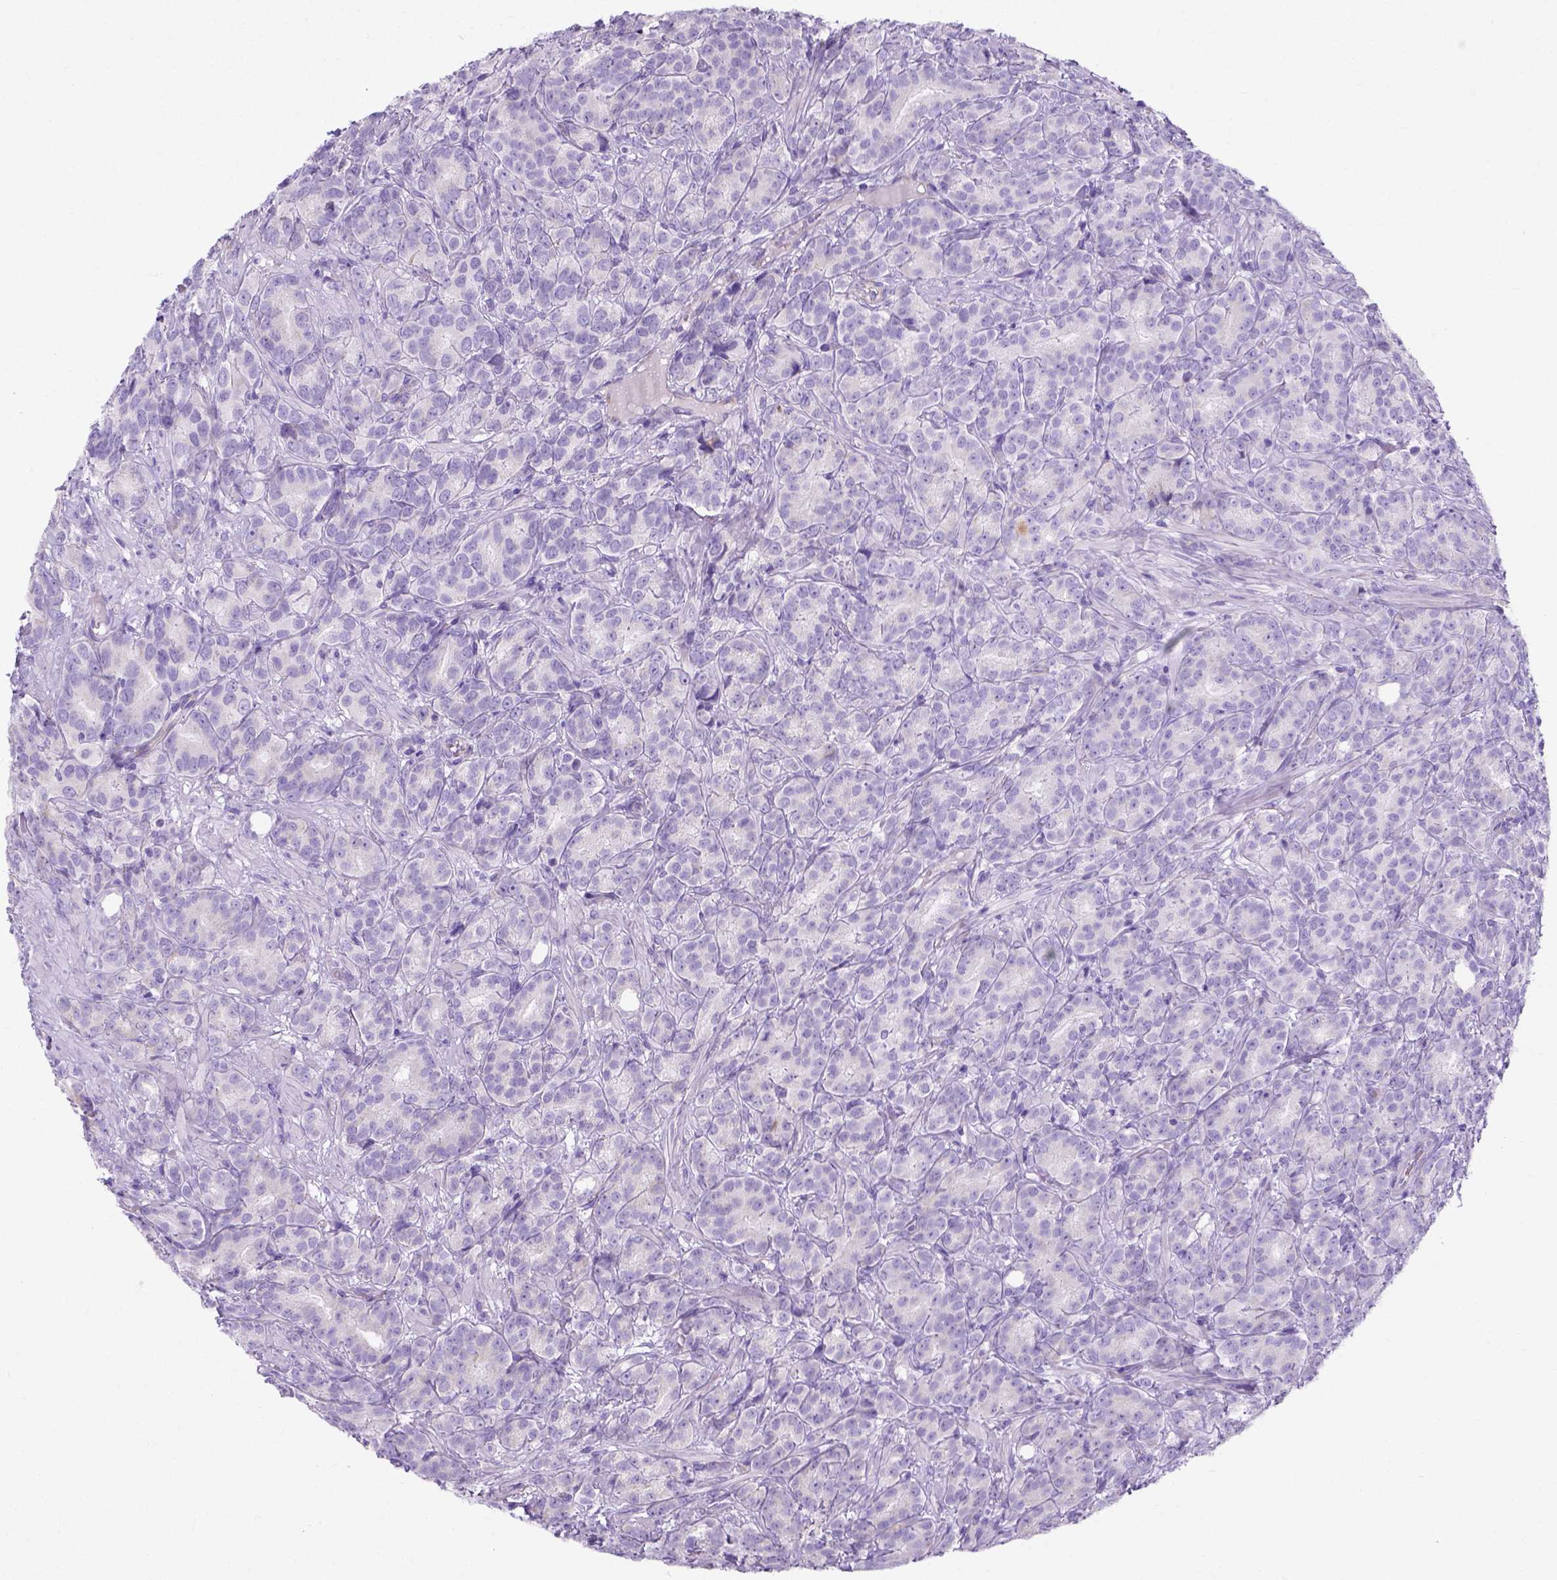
{"staining": {"intensity": "negative", "quantity": "none", "location": "none"}, "tissue": "prostate cancer", "cell_type": "Tumor cells", "image_type": "cancer", "snomed": [{"axis": "morphology", "description": "Adenocarcinoma, High grade"}, {"axis": "topography", "description": "Prostate"}], "caption": "The photomicrograph displays no significant staining in tumor cells of prostate cancer.", "gene": "MYH15", "patient": {"sex": "male", "age": 90}}